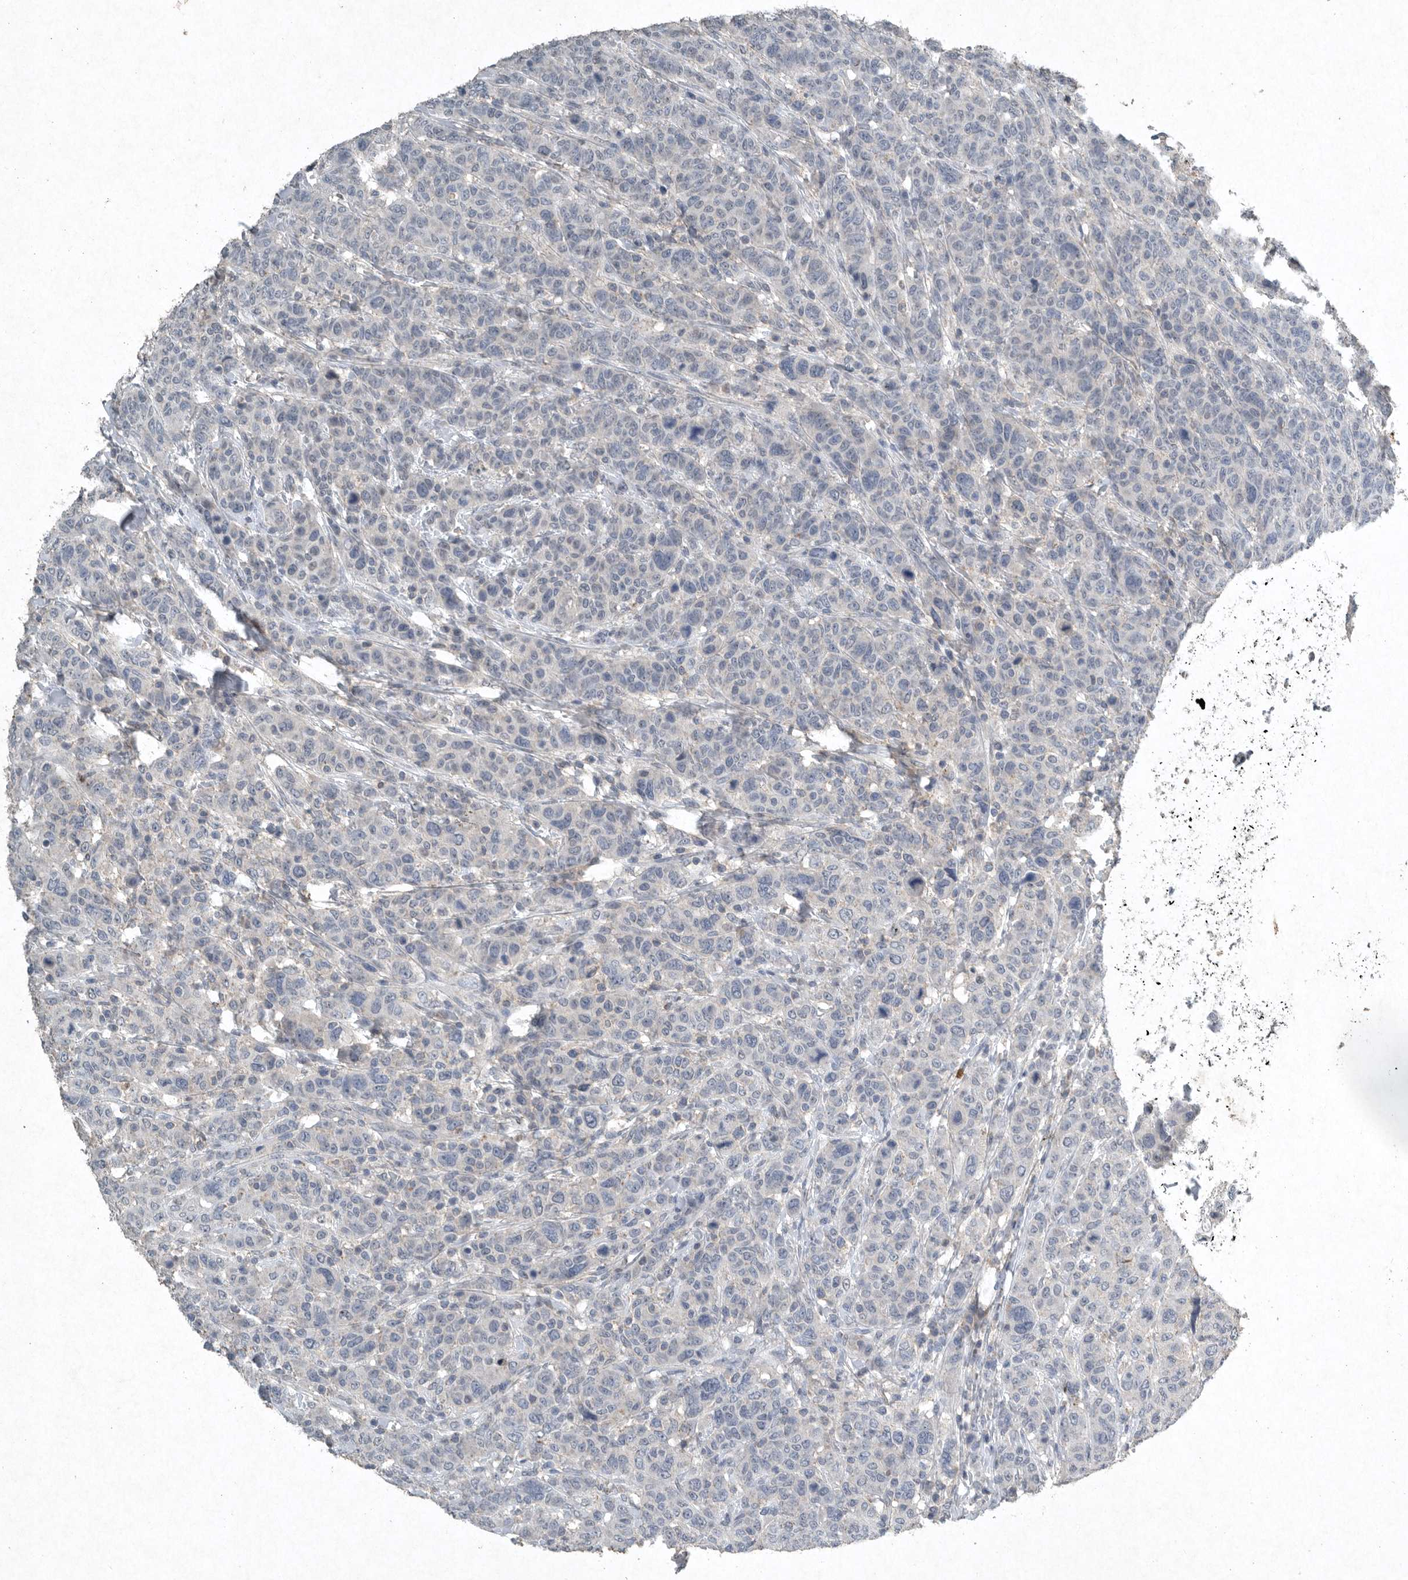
{"staining": {"intensity": "negative", "quantity": "none", "location": "none"}, "tissue": "breast cancer", "cell_type": "Tumor cells", "image_type": "cancer", "snomed": [{"axis": "morphology", "description": "Duct carcinoma"}, {"axis": "topography", "description": "Breast"}], "caption": "High power microscopy photomicrograph of an IHC photomicrograph of breast cancer, revealing no significant expression in tumor cells. Brightfield microscopy of immunohistochemistry stained with DAB (3,3'-diaminobenzidine) (brown) and hematoxylin (blue), captured at high magnification.", "gene": "IL20", "patient": {"sex": "female", "age": 37}}